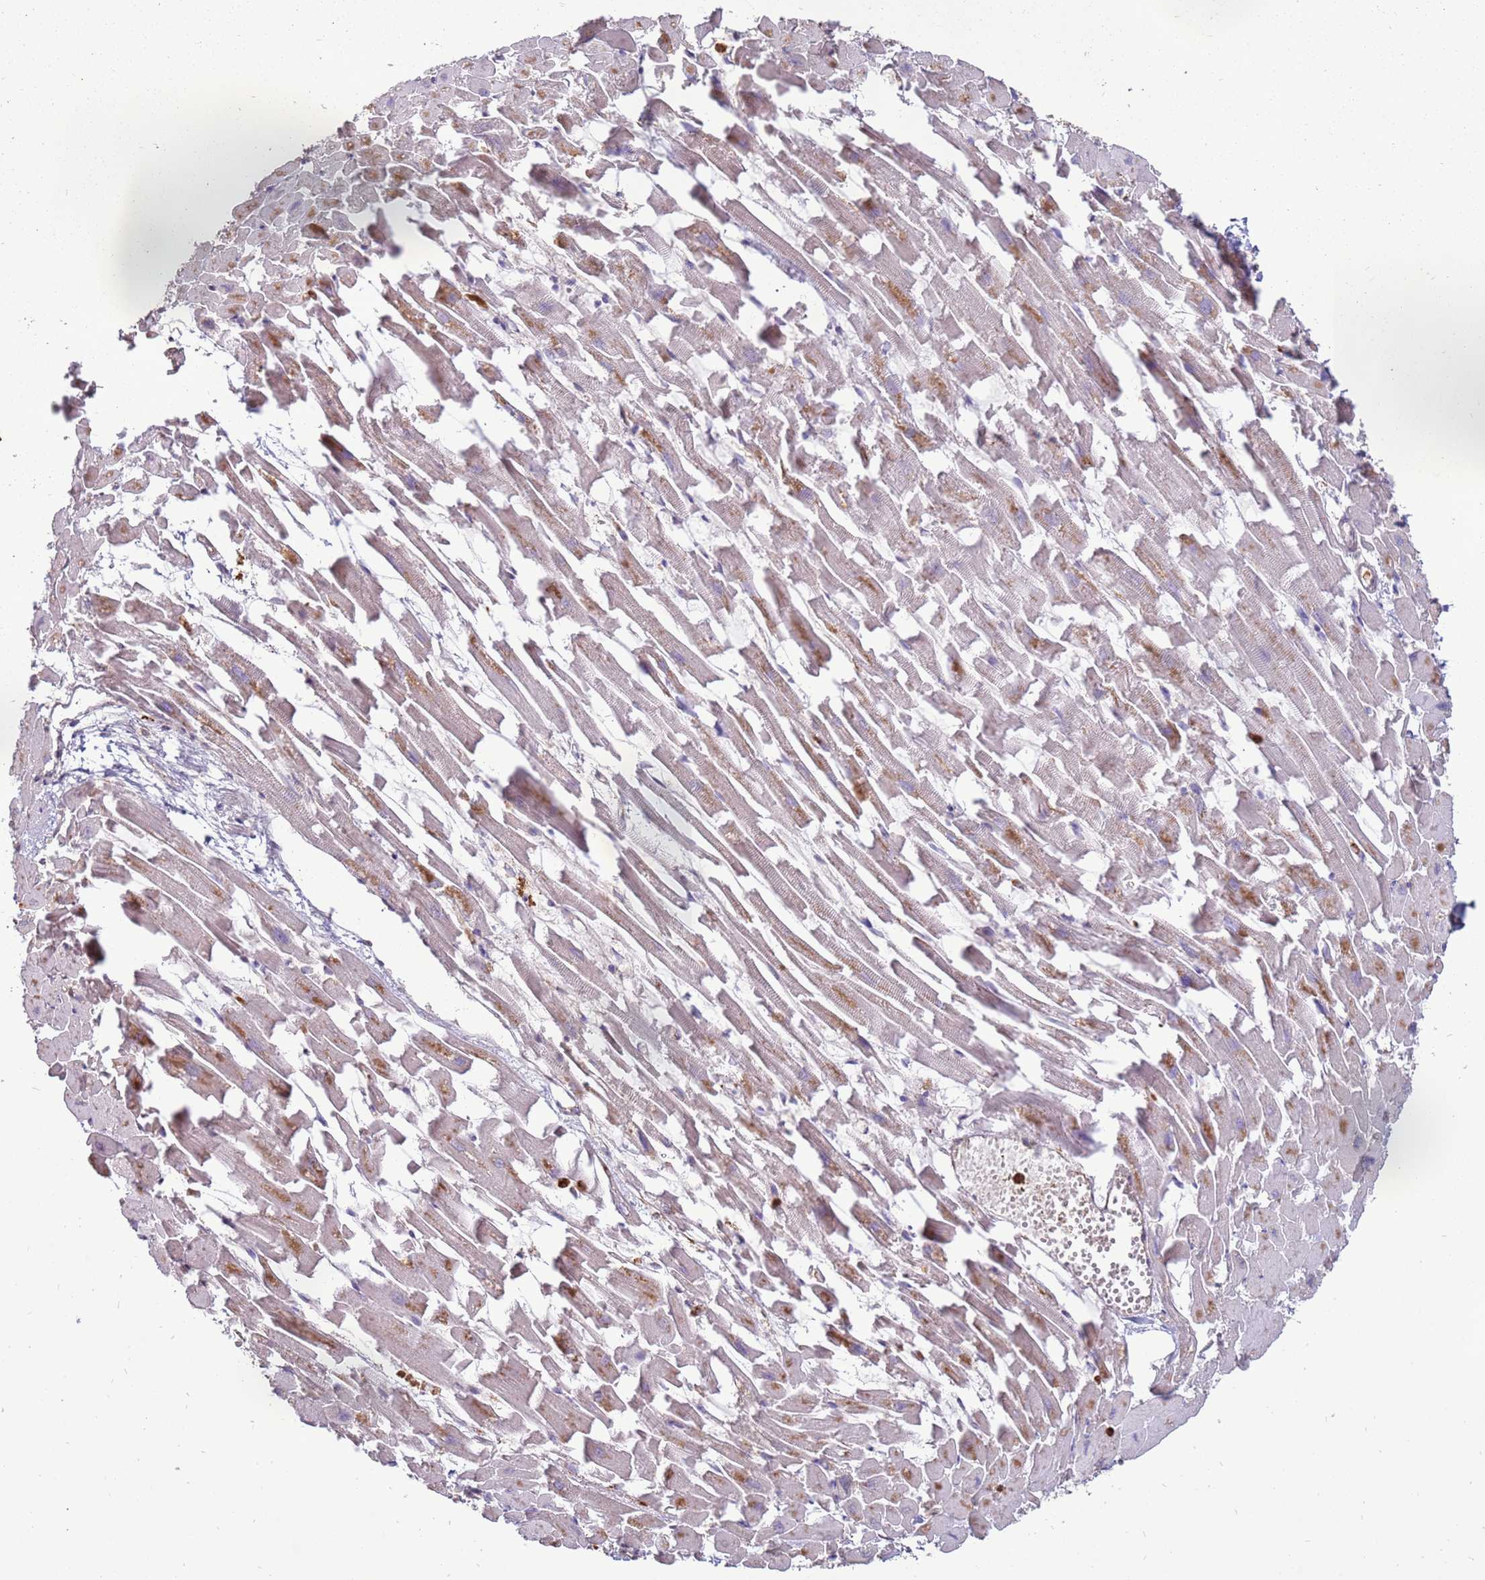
{"staining": {"intensity": "weak", "quantity": "<25%", "location": "cytoplasmic/membranous"}, "tissue": "heart muscle", "cell_type": "Cardiomyocytes", "image_type": "normal", "snomed": [{"axis": "morphology", "description": "Normal tissue, NOS"}, {"axis": "topography", "description": "Heart"}], "caption": "Immunohistochemistry histopathology image of normal heart muscle: human heart muscle stained with DAB shows no significant protein expression in cardiomyocytes. (DAB immunohistochemistry (IHC), high magnification).", "gene": "DDX59", "patient": {"sex": "female", "age": 64}}